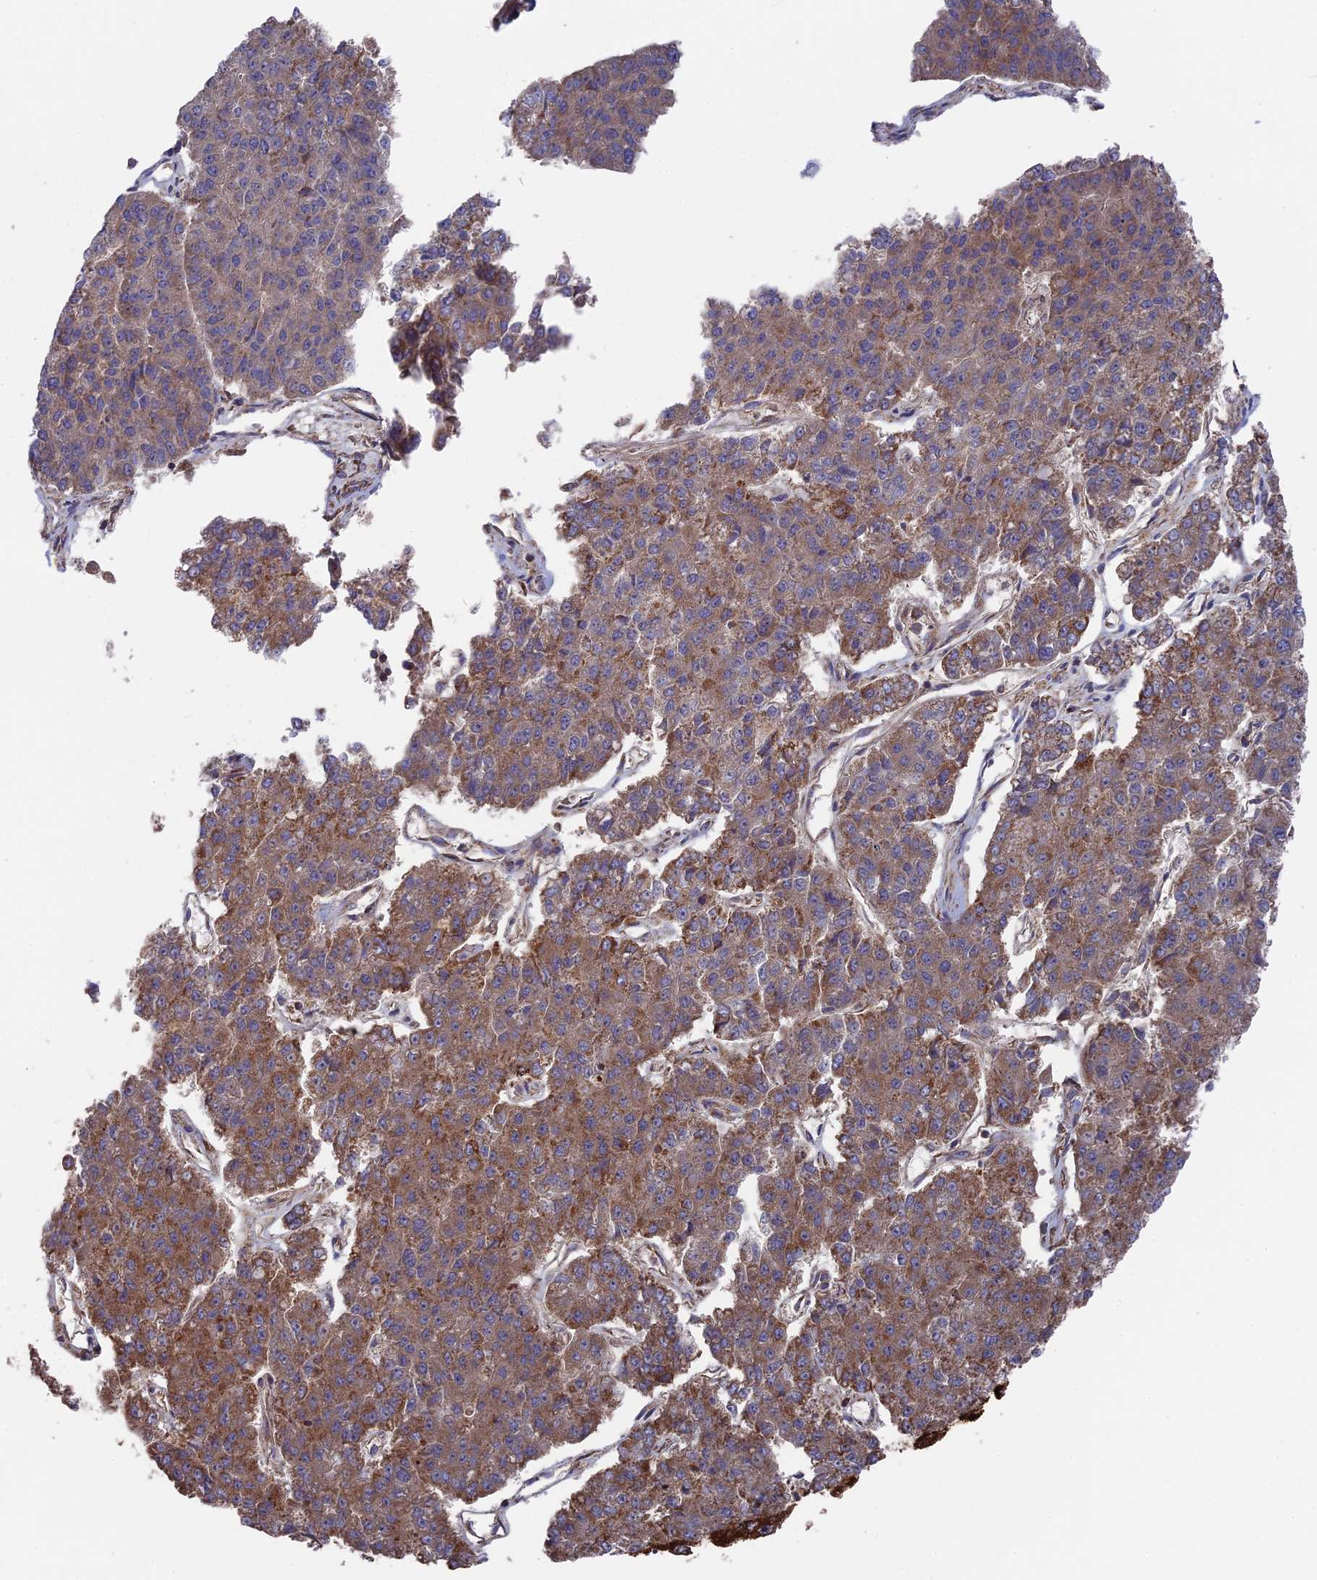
{"staining": {"intensity": "moderate", "quantity": ">75%", "location": "cytoplasmic/membranous"}, "tissue": "pancreatic cancer", "cell_type": "Tumor cells", "image_type": "cancer", "snomed": [{"axis": "morphology", "description": "Adenocarcinoma, NOS"}, {"axis": "topography", "description": "Pancreas"}], "caption": "Tumor cells reveal medium levels of moderate cytoplasmic/membranous staining in about >75% of cells in human pancreatic adenocarcinoma.", "gene": "TELO2", "patient": {"sex": "male", "age": 50}}